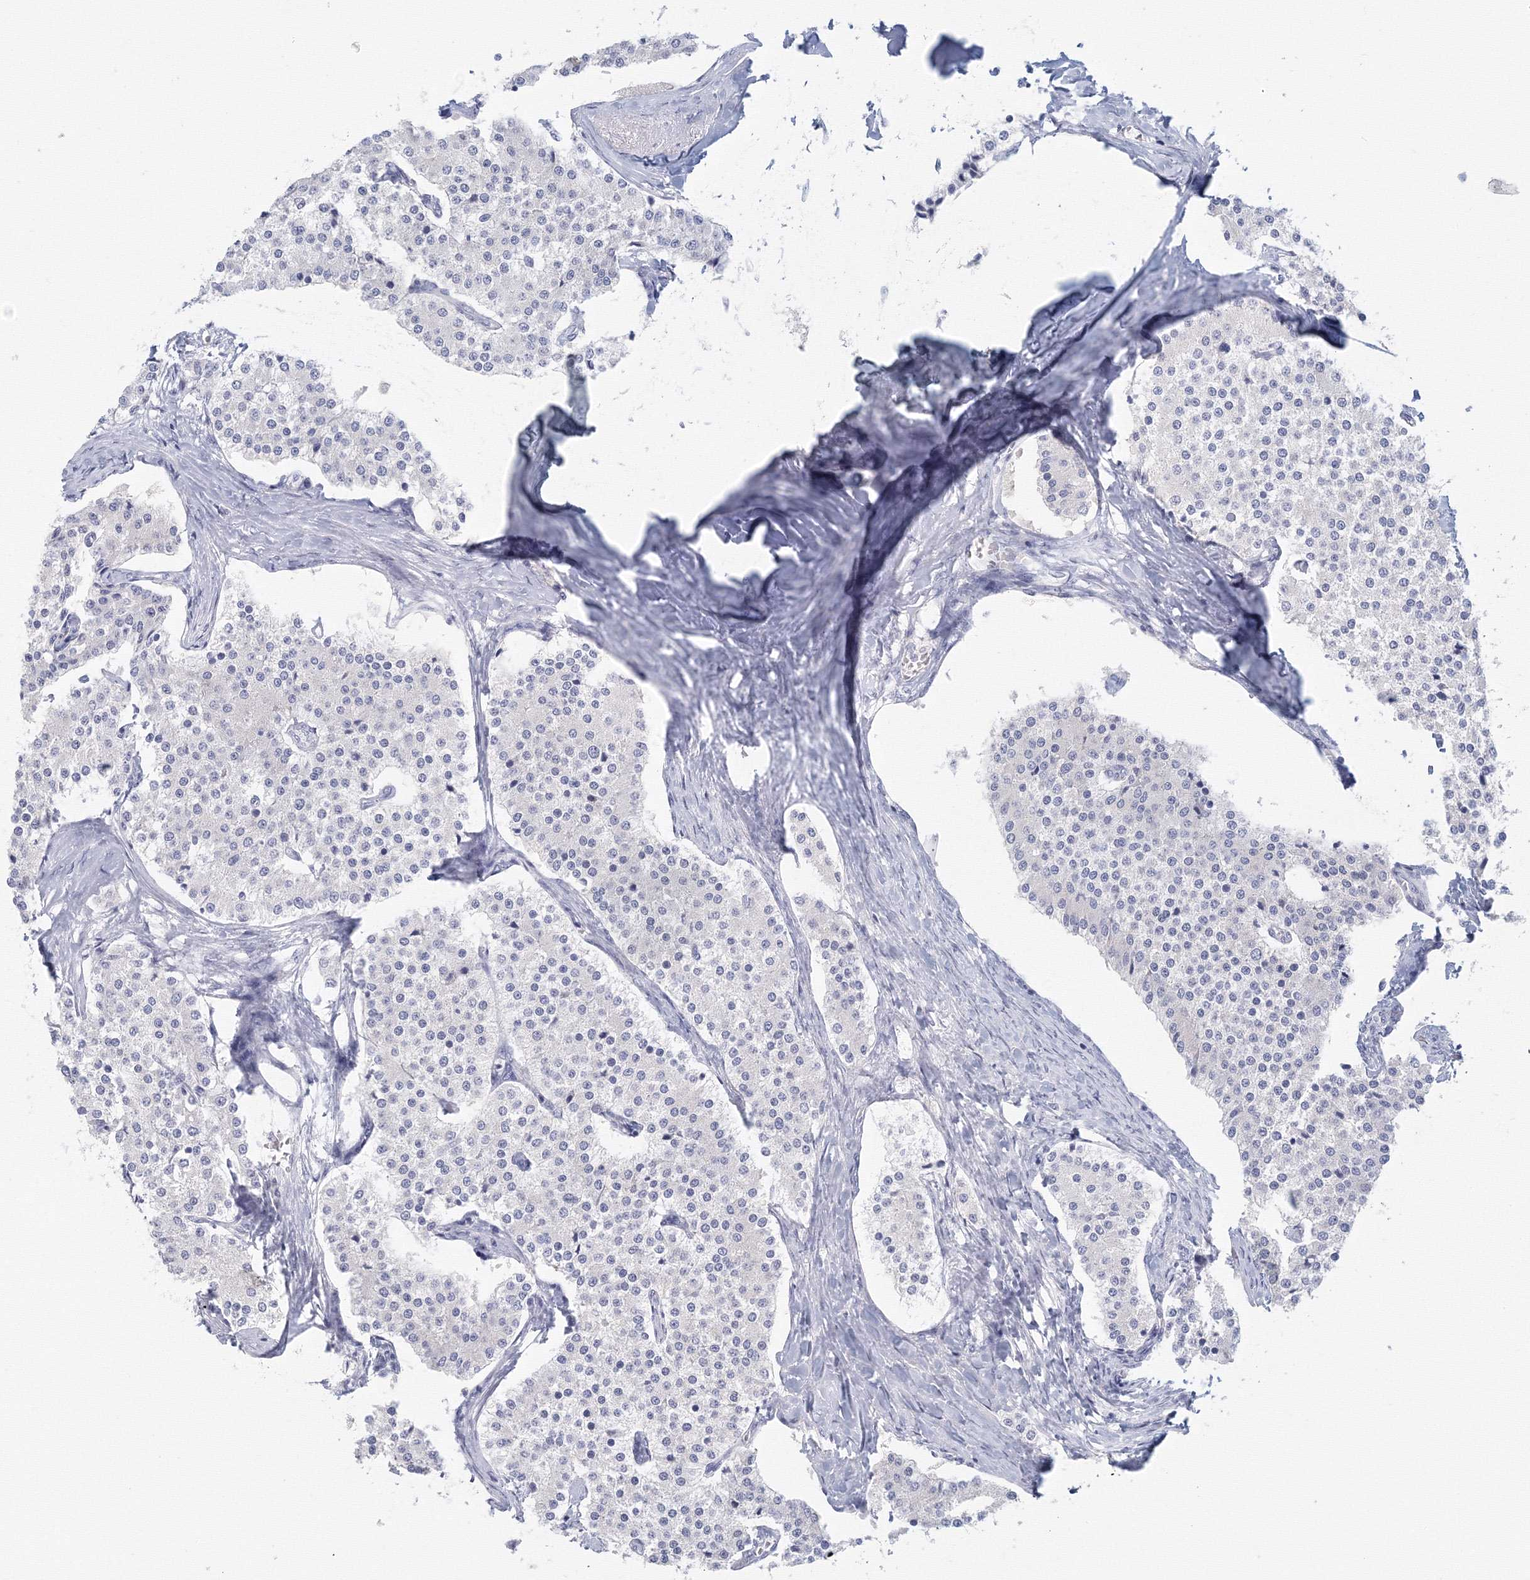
{"staining": {"intensity": "negative", "quantity": "none", "location": "none"}, "tissue": "carcinoid", "cell_type": "Tumor cells", "image_type": "cancer", "snomed": [{"axis": "morphology", "description": "Carcinoid, malignant, NOS"}, {"axis": "topography", "description": "Colon"}], "caption": "Tumor cells are negative for brown protein staining in carcinoid.", "gene": "TACC2", "patient": {"sex": "female", "age": 52}}